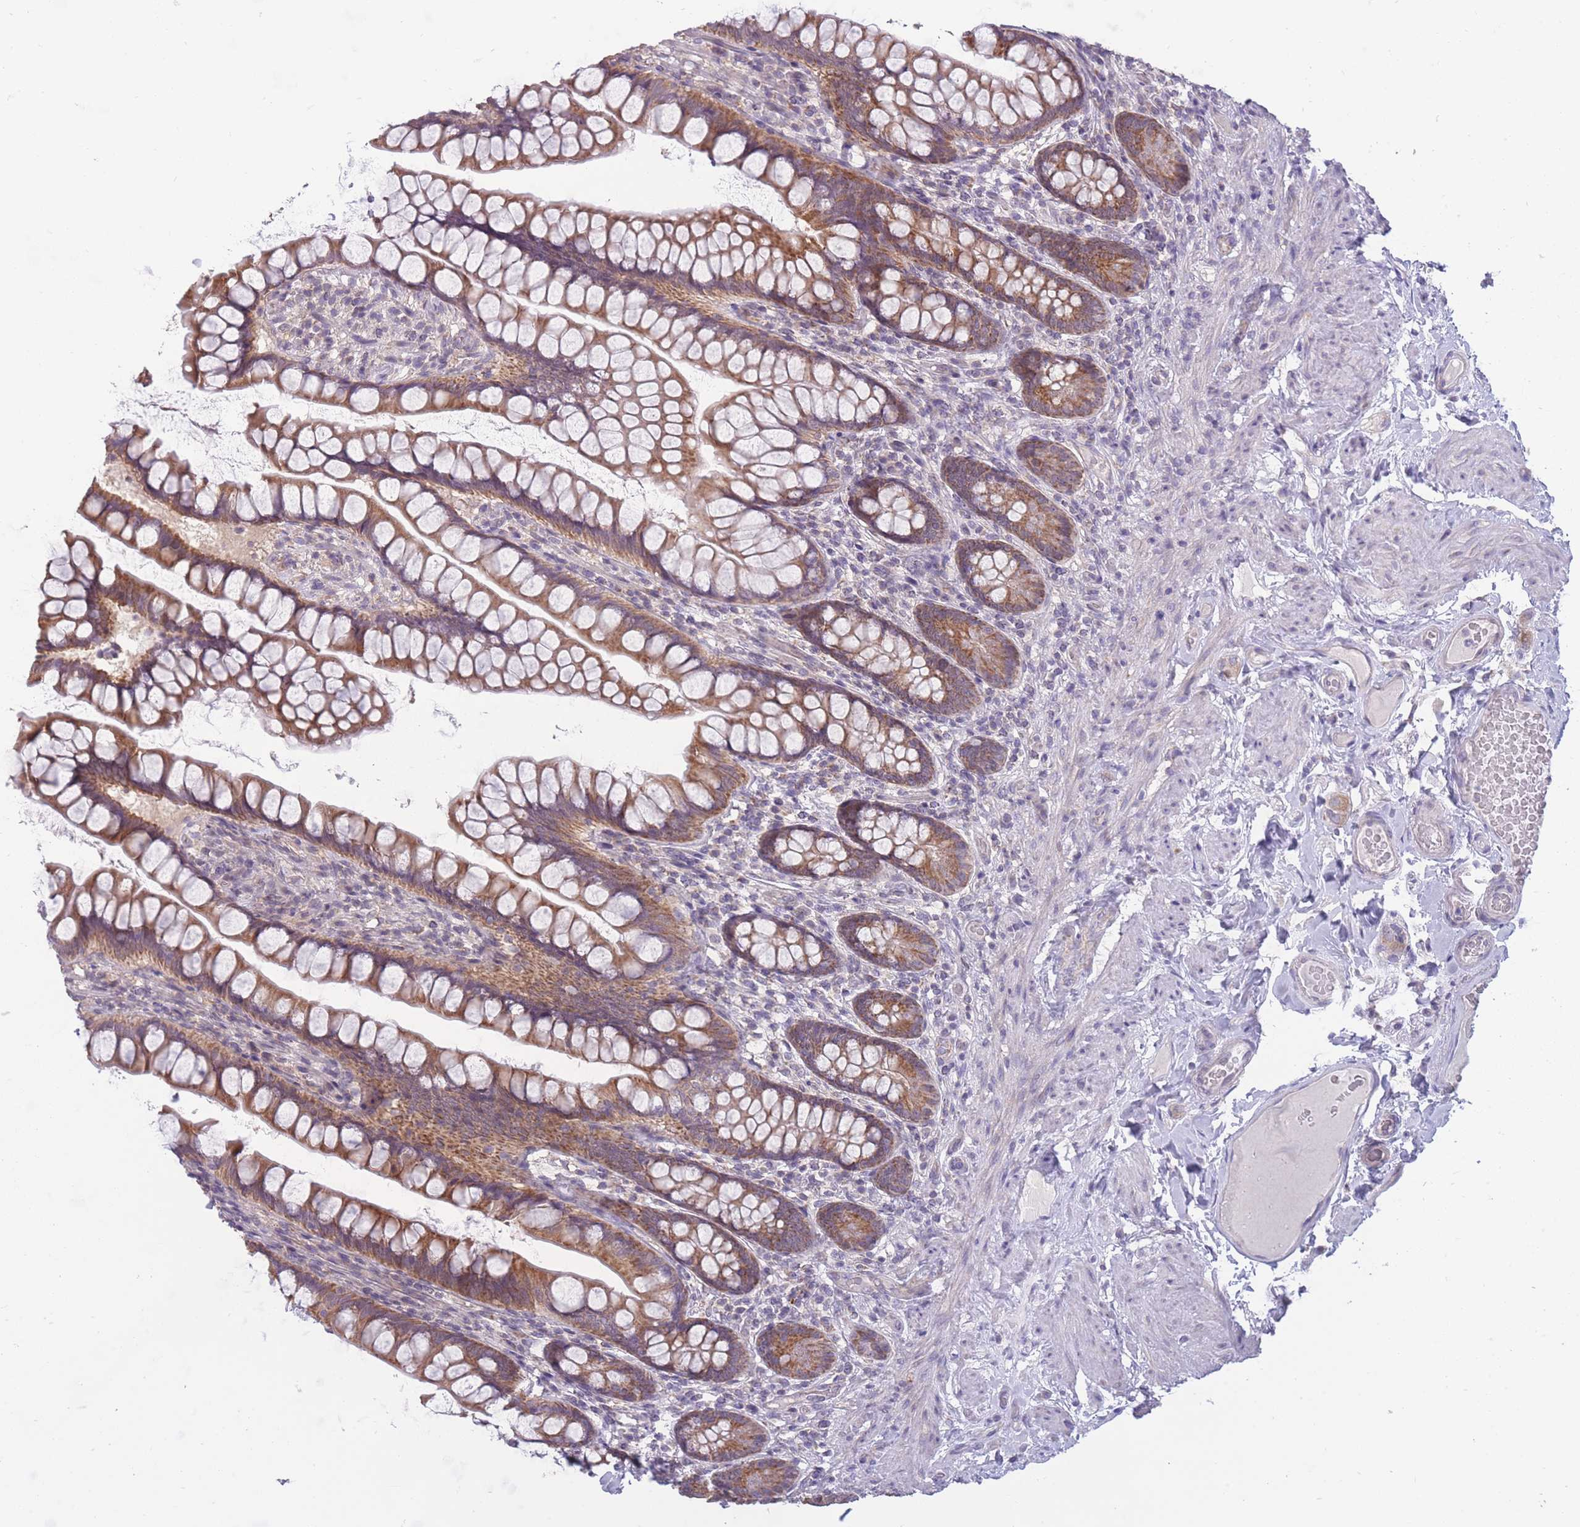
{"staining": {"intensity": "strong", "quantity": ">75%", "location": "cytoplasmic/membranous"}, "tissue": "small intestine", "cell_type": "Glandular cells", "image_type": "normal", "snomed": [{"axis": "morphology", "description": "Normal tissue, NOS"}, {"axis": "topography", "description": "Small intestine"}], "caption": "A high amount of strong cytoplasmic/membranous staining is identified in approximately >75% of glandular cells in unremarkable small intestine.", "gene": "MRPS18C", "patient": {"sex": "male", "age": 70}}